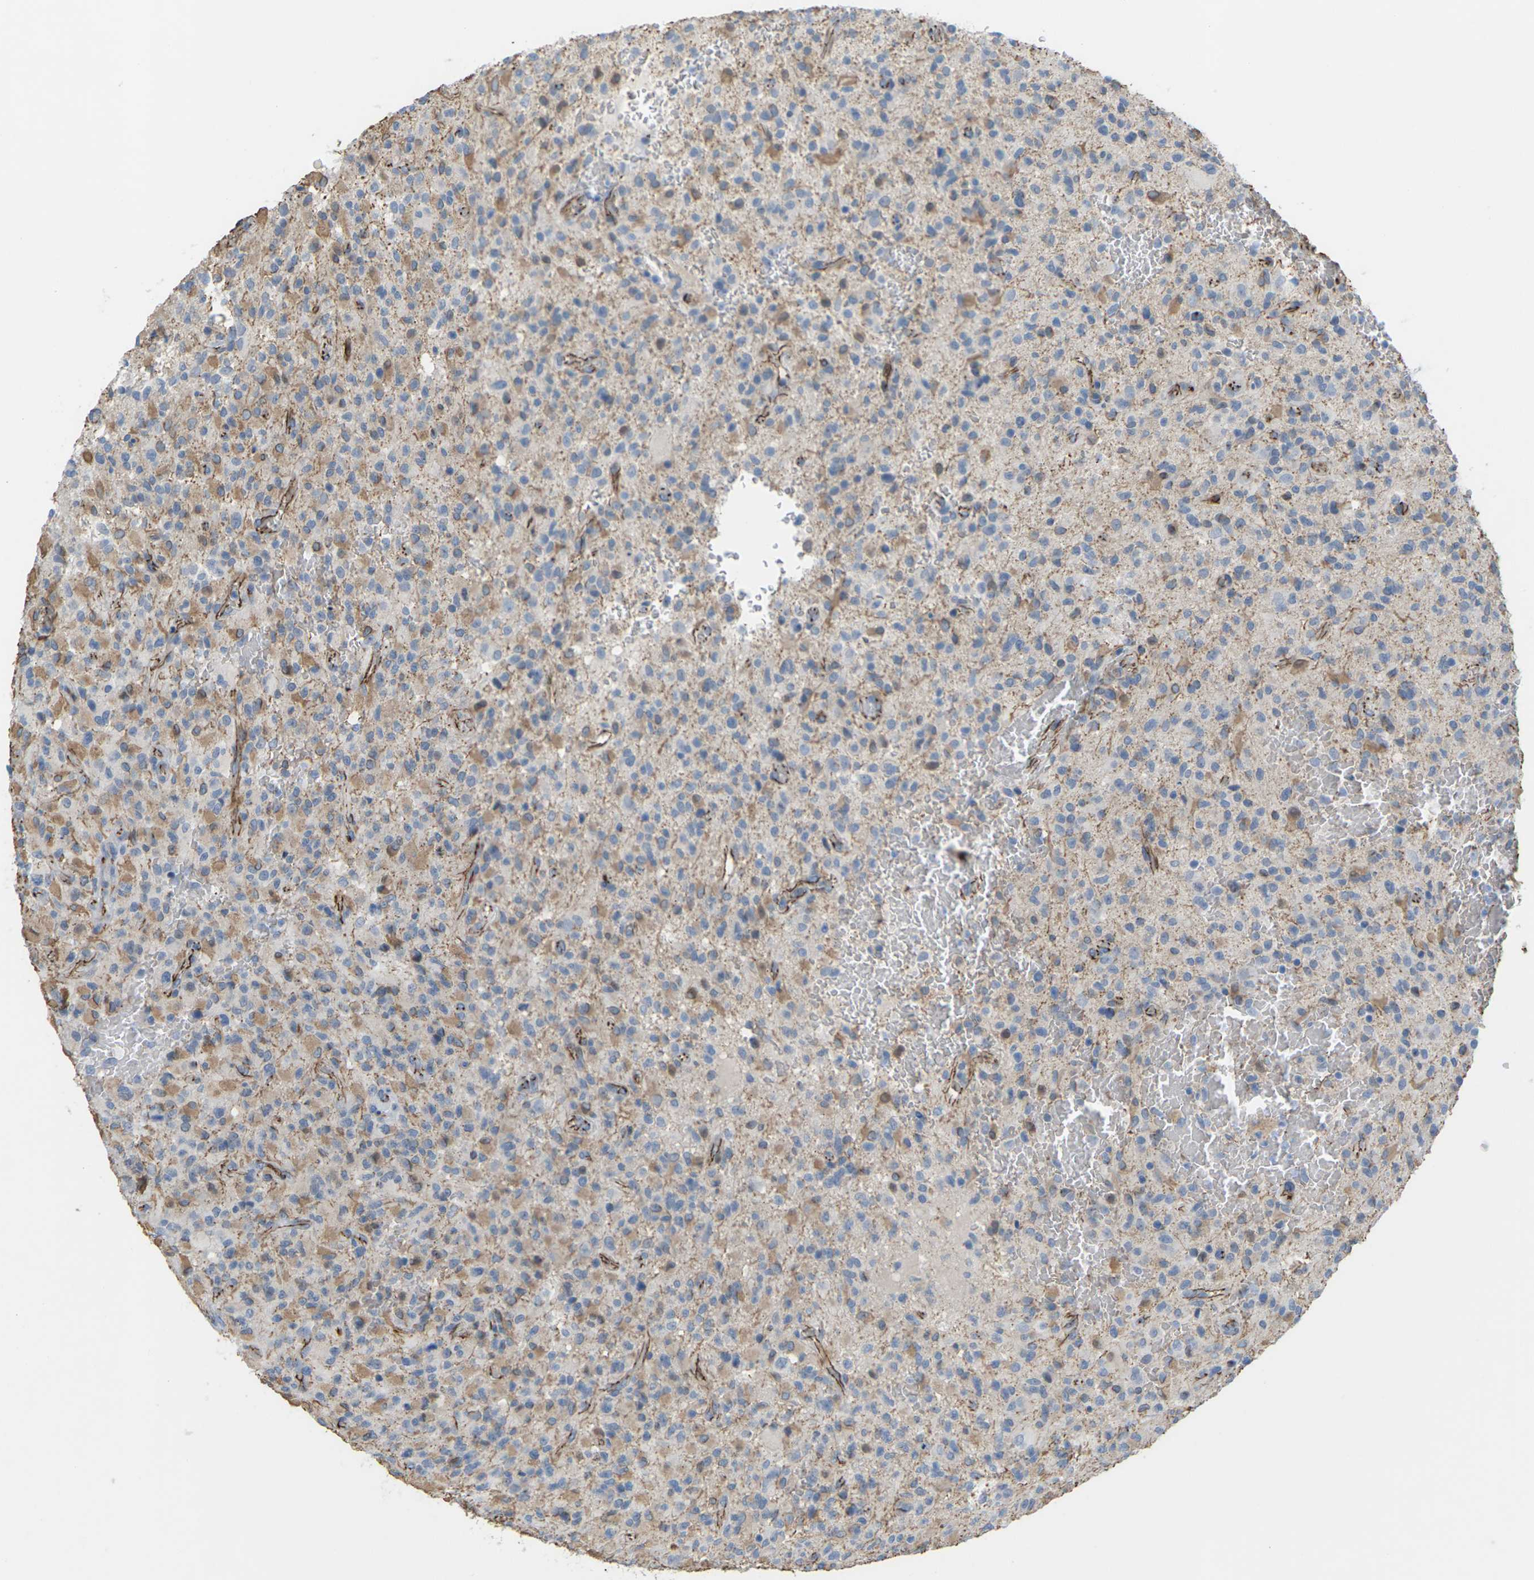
{"staining": {"intensity": "moderate", "quantity": "25%-75%", "location": "cytoplasmic/membranous"}, "tissue": "glioma", "cell_type": "Tumor cells", "image_type": "cancer", "snomed": [{"axis": "morphology", "description": "Glioma, malignant, High grade"}, {"axis": "topography", "description": "Brain"}], "caption": "A photomicrograph showing moderate cytoplasmic/membranous expression in approximately 25%-75% of tumor cells in glioma, as visualized by brown immunohistochemical staining.", "gene": "CLDN3", "patient": {"sex": "male", "age": 71}}